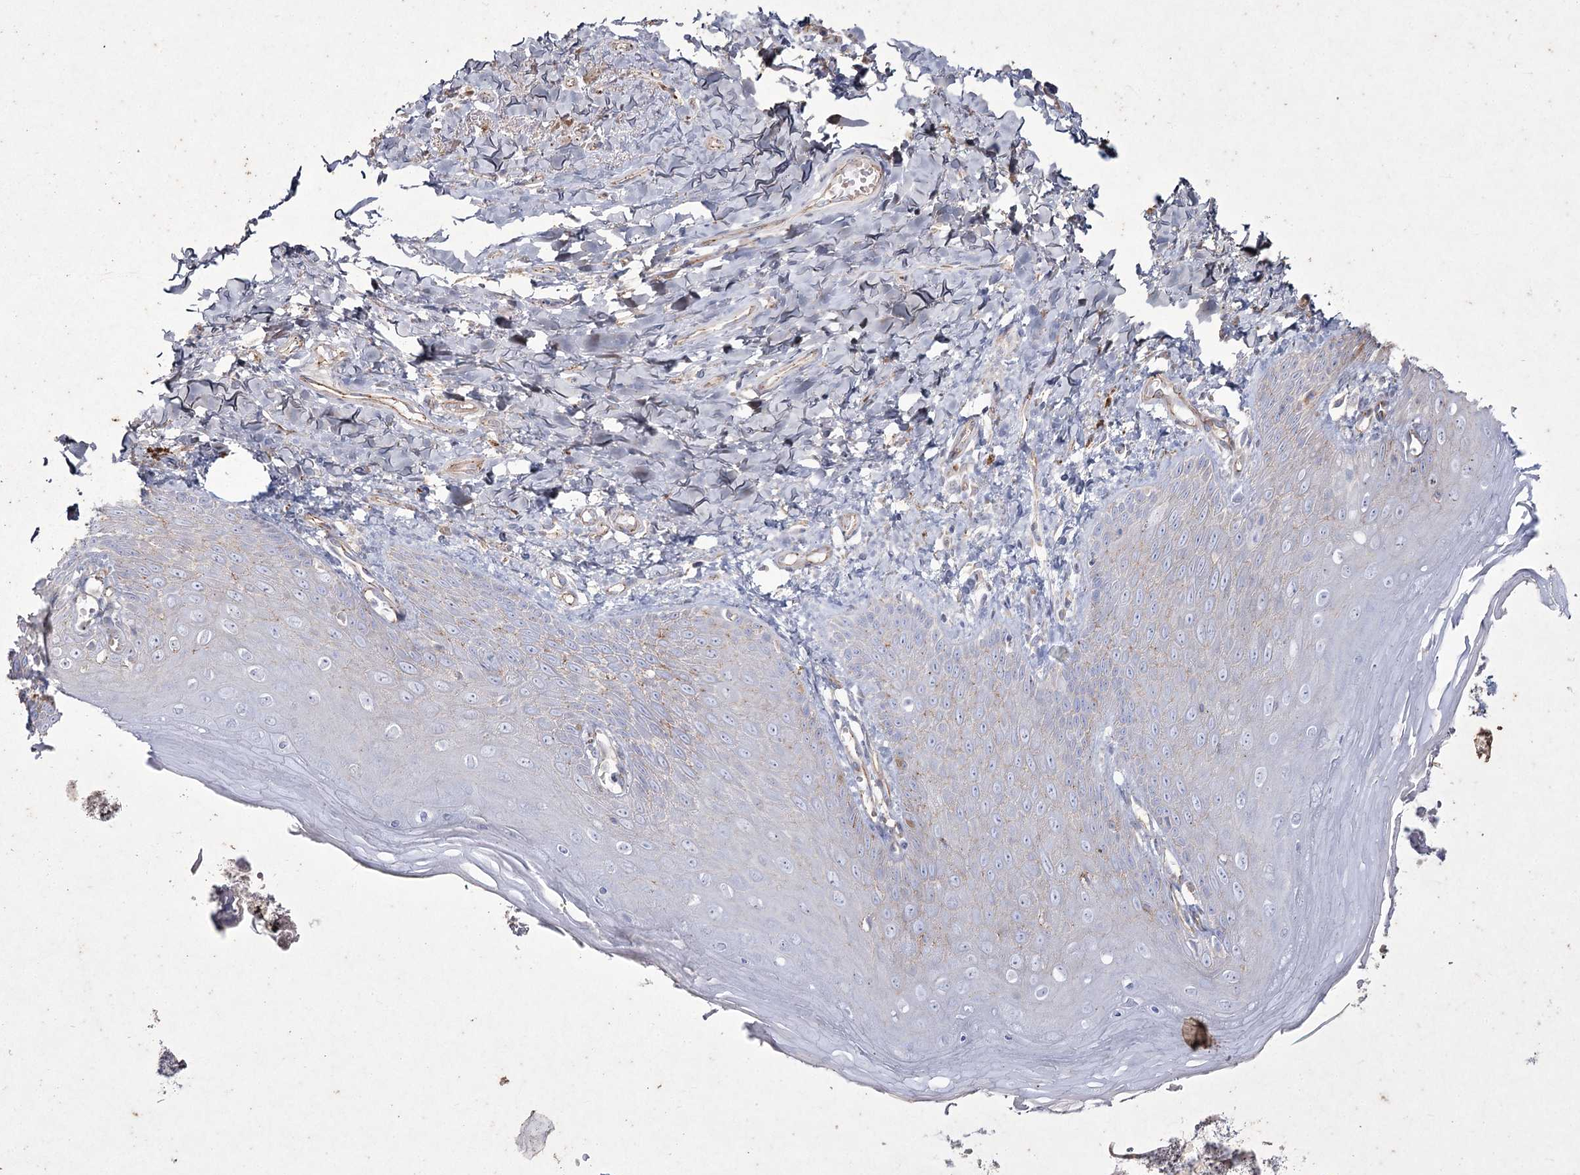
{"staining": {"intensity": "negative", "quantity": "none", "location": "none"}, "tissue": "skin", "cell_type": "Epidermal cells", "image_type": "normal", "snomed": [{"axis": "morphology", "description": "Normal tissue, NOS"}, {"axis": "topography", "description": "Anal"}], "caption": "High power microscopy image of an IHC histopathology image of benign skin, revealing no significant staining in epidermal cells.", "gene": "LDLRAD3", "patient": {"sex": "male", "age": 78}}